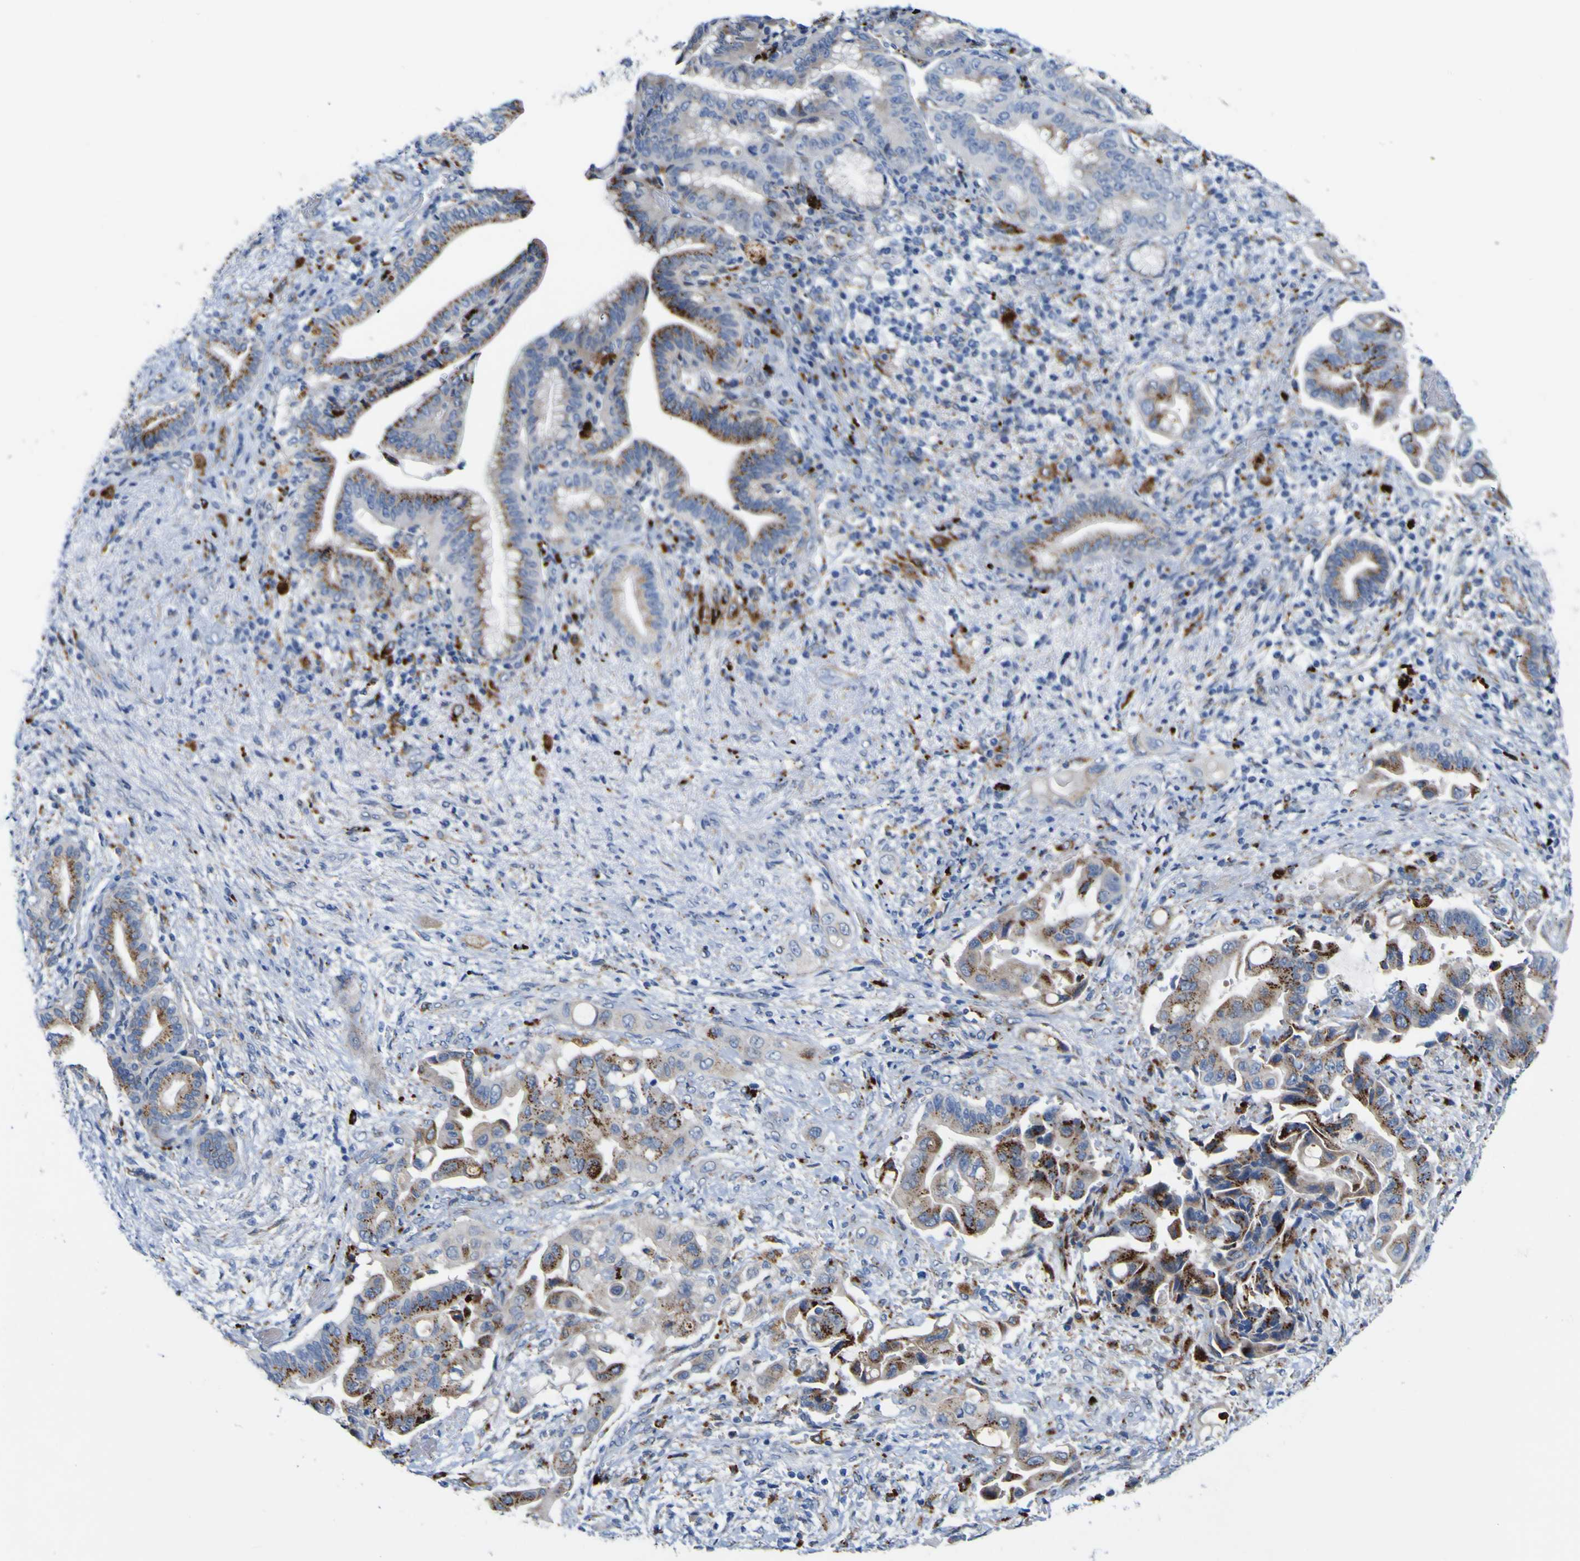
{"staining": {"intensity": "strong", "quantity": "25%-75%", "location": "cytoplasmic/membranous"}, "tissue": "liver cancer", "cell_type": "Tumor cells", "image_type": "cancer", "snomed": [{"axis": "morphology", "description": "Cholangiocarcinoma"}, {"axis": "topography", "description": "Liver"}], "caption": "A high amount of strong cytoplasmic/membranous expression is present in approximately 25%-75% of tumor cells in liver cholangiocarcinoma tissue. The staining is performed using DAB (3,3'-diaminobenzidine) brown chromogen to label protein expression. The nuclei are counter-stained blue using hematoxylin.", "gene": "PTPRF", "patient": {"sex": "female", "age": 61}}